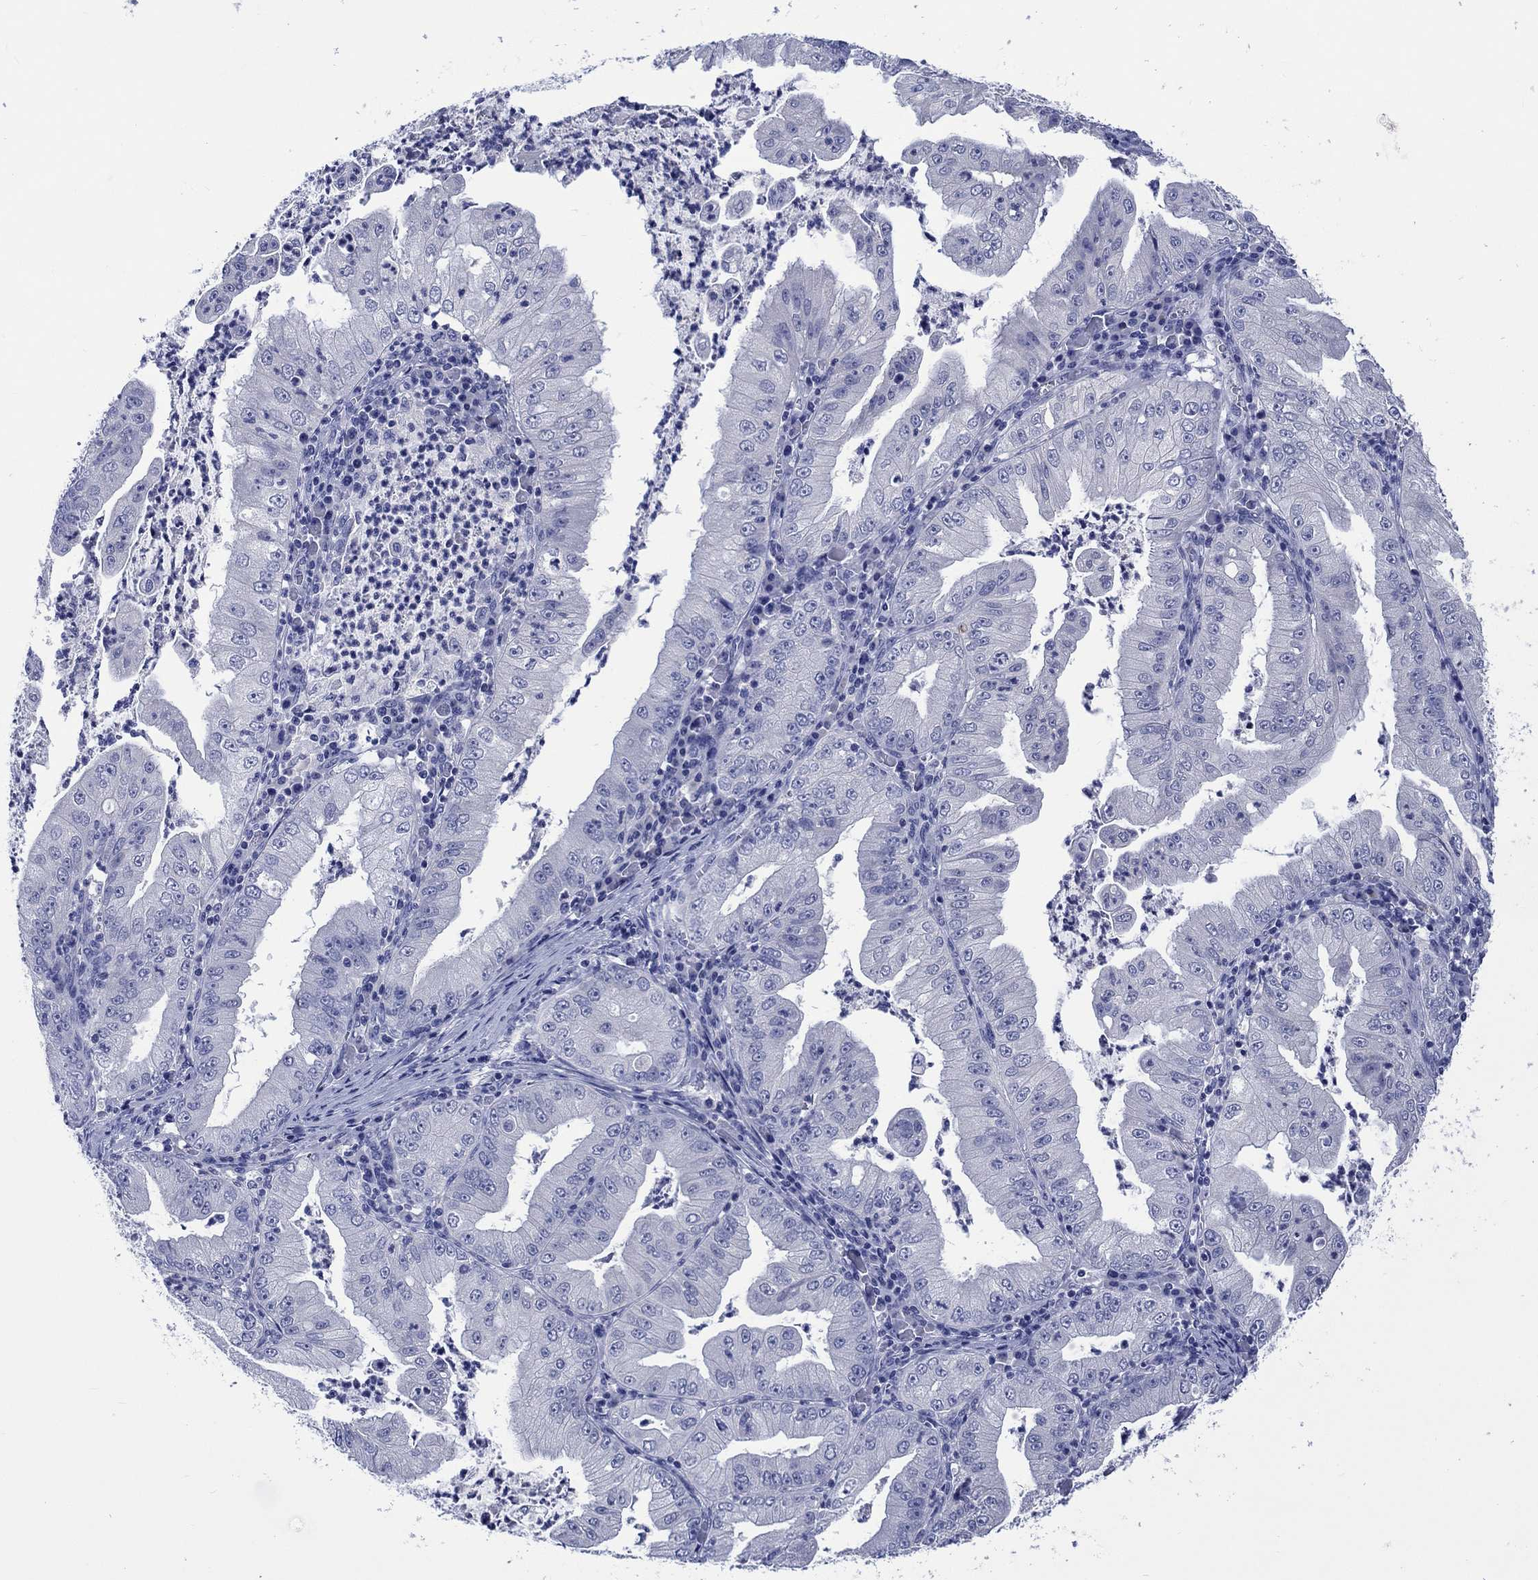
{"staining": {"intensity": "negative", "quantity": "none", "location": "none"}, "tissue": "stomach cancer", "cell_type": "Tumor cells", "image_type": "cancer", "snomed": [{"axis": "morphology", "description": "Adenocarcinoma, NOS"}, {"axis": "topography", "description": "Stomach"}], "caption": "This is an immunohistochemistry image of stomach adenocarcinoma. There is no positivity in tumor cells.", "gene": "TOMM20L", "patient": {"sex": "male", "age": 76}}